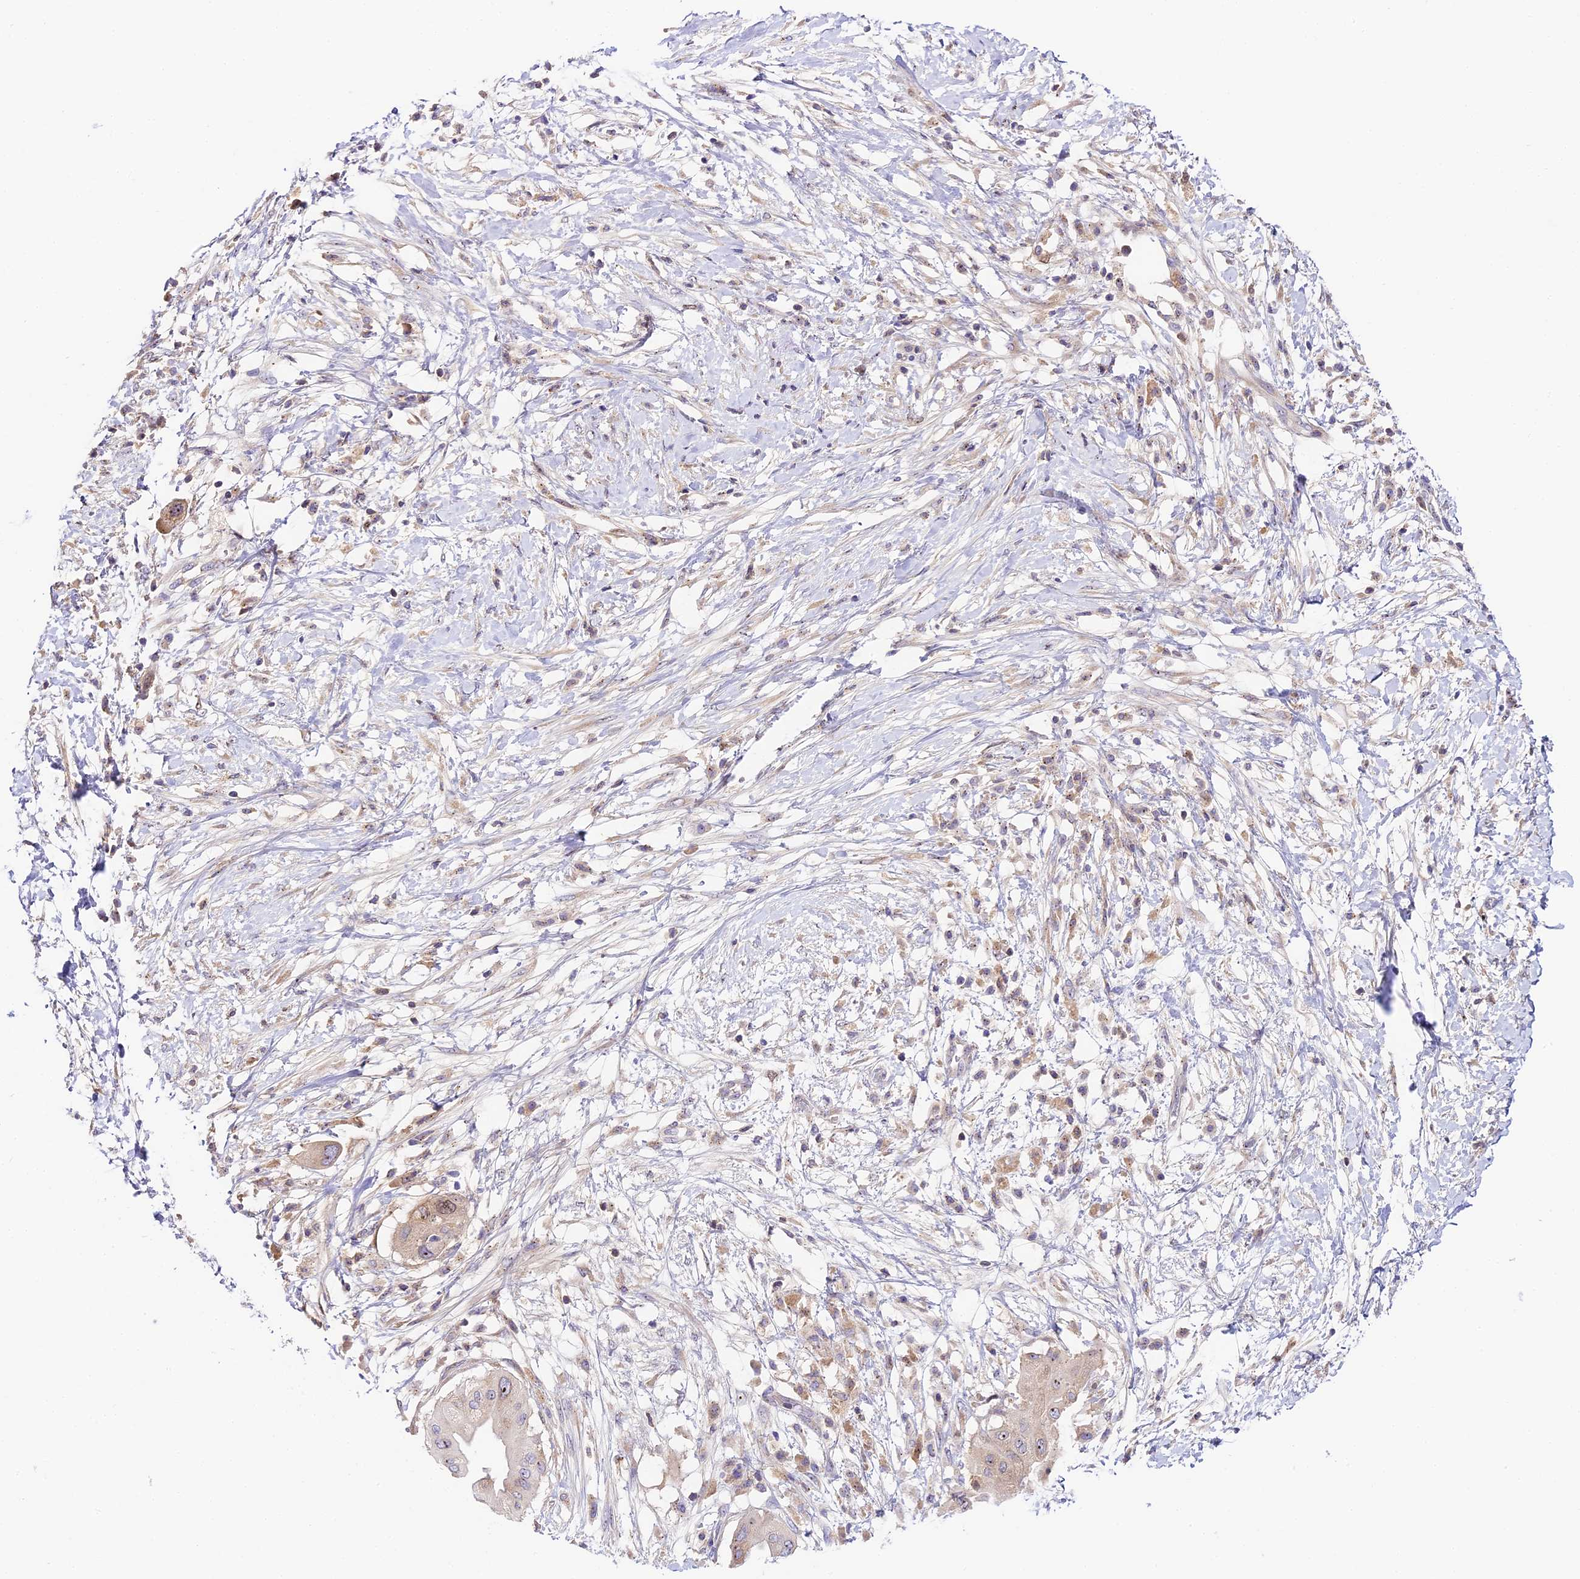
{"staining": {"intensity": "moderate", "quantity": "<25%", "location": "nuclear"}, "tissue": "pancreatic cancer", "cell_type": "Tumor cells", "image_type": "cancer", "snomed": [{"axis": "morphology", "description": "Adenocarcinoma, NOS"}, {"axis": "topography", "description": "Pancreas"}], "caption": "The immunohistochemical stain shows moderate nuclear positivity in tumor cells of pancreatic cancer (adenocarcinoma) tissue. (DAB = brown stain, brightfield microscopy at high magnification).", "gene": "RAD51", "patient": {"sex": "male", "age": 68}}